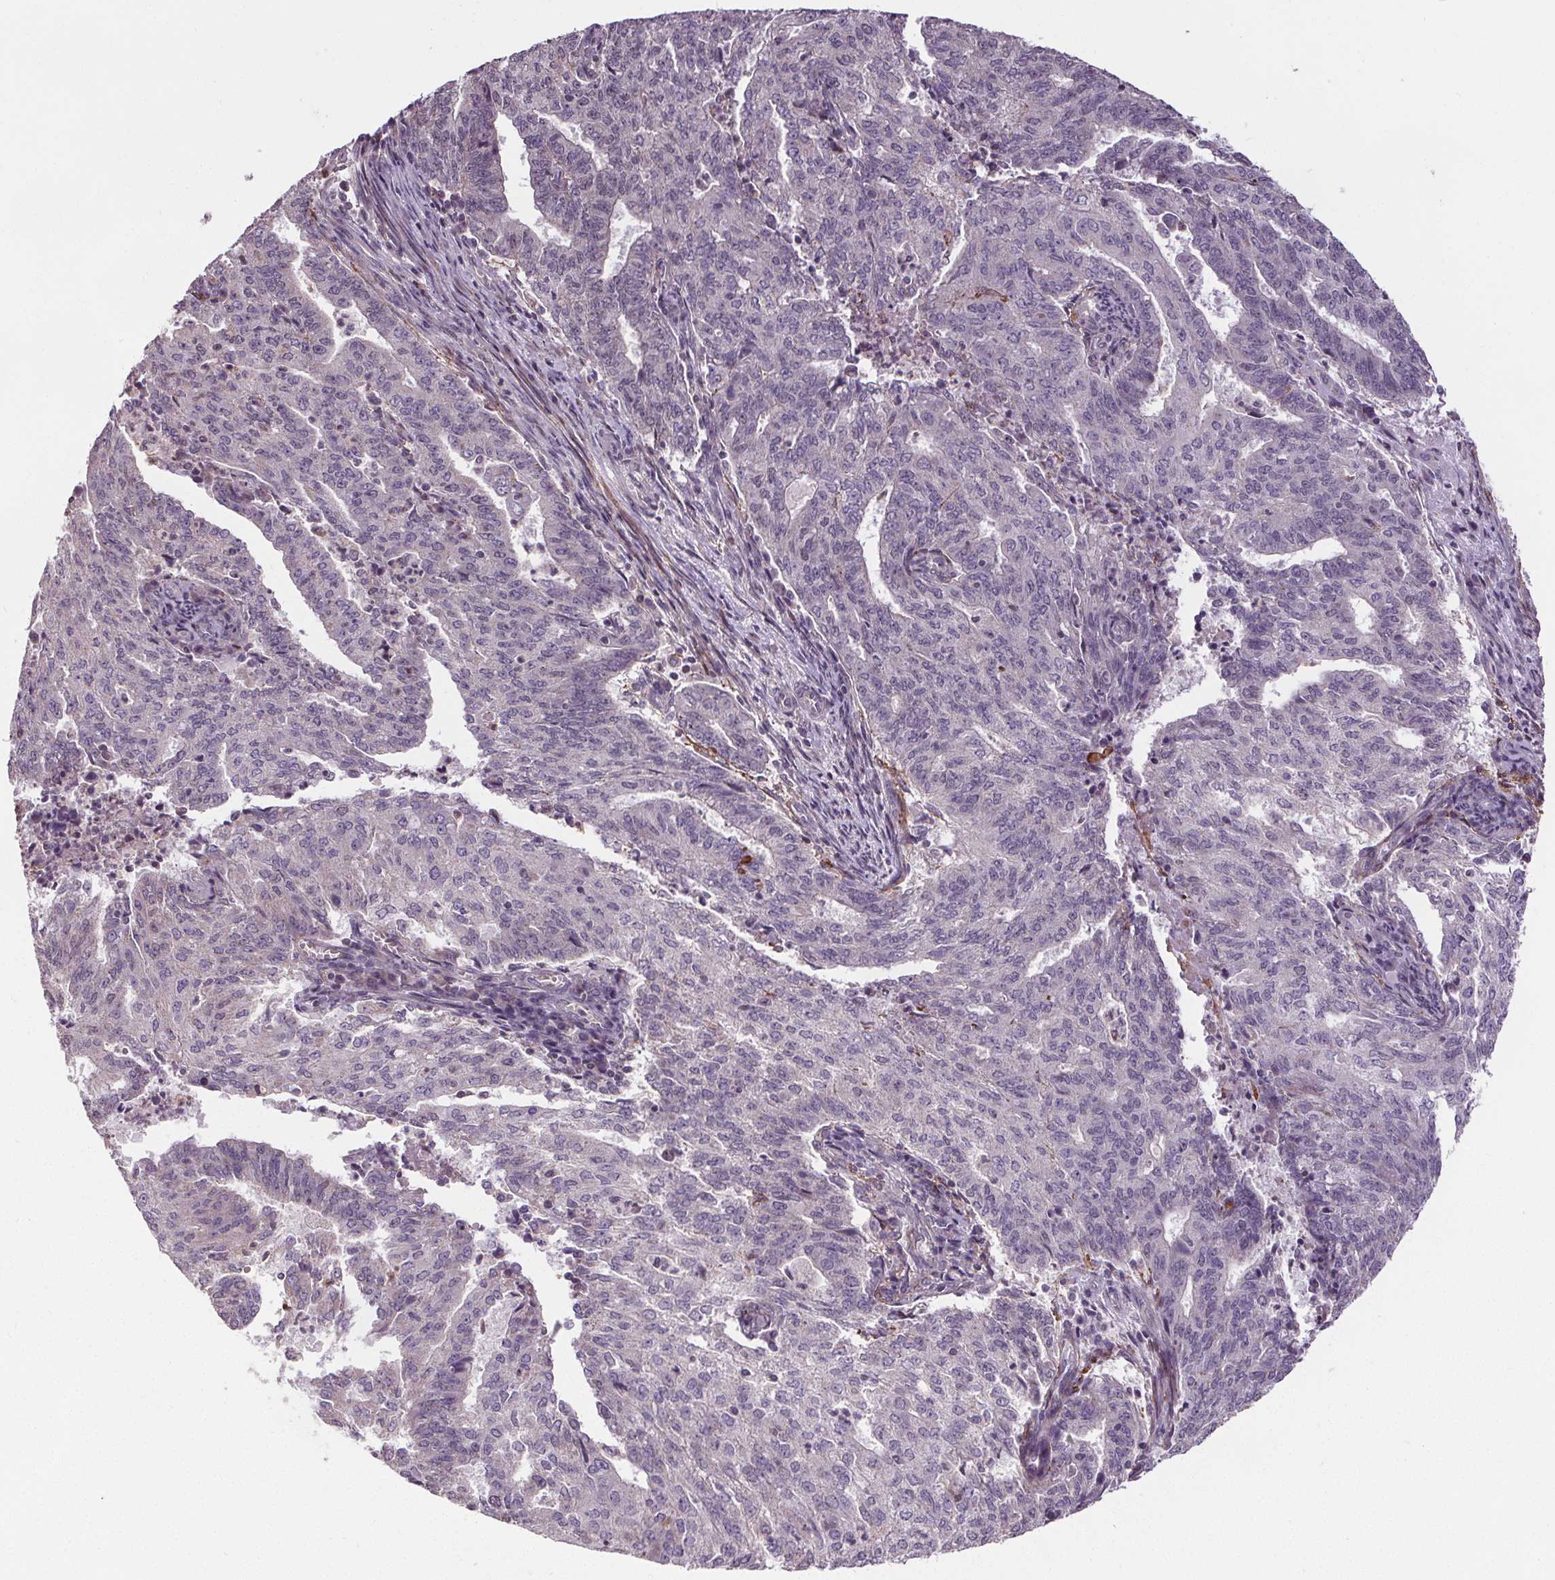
{"staining": {"intensity": "negative", "quantity": "none", "location": "none"}, "tissue": "endometrial cancer", "cell_type": "Tumor cells", "image_type": "cancer", "snomed": [{"axis": "morphology", "description": "Adenocarcinoma, NOS"}, {"axis": "topography", "description": "Endometrium"}], "caption": "Micrograph shows no protein positivity in tumor cells of endometrial cancer tissue. (DAB (3,3'-diaminobenzidine) IHC, high magnification).", "gene": "KIAA0232", "patient": {"sex": "female", "age": 82}}